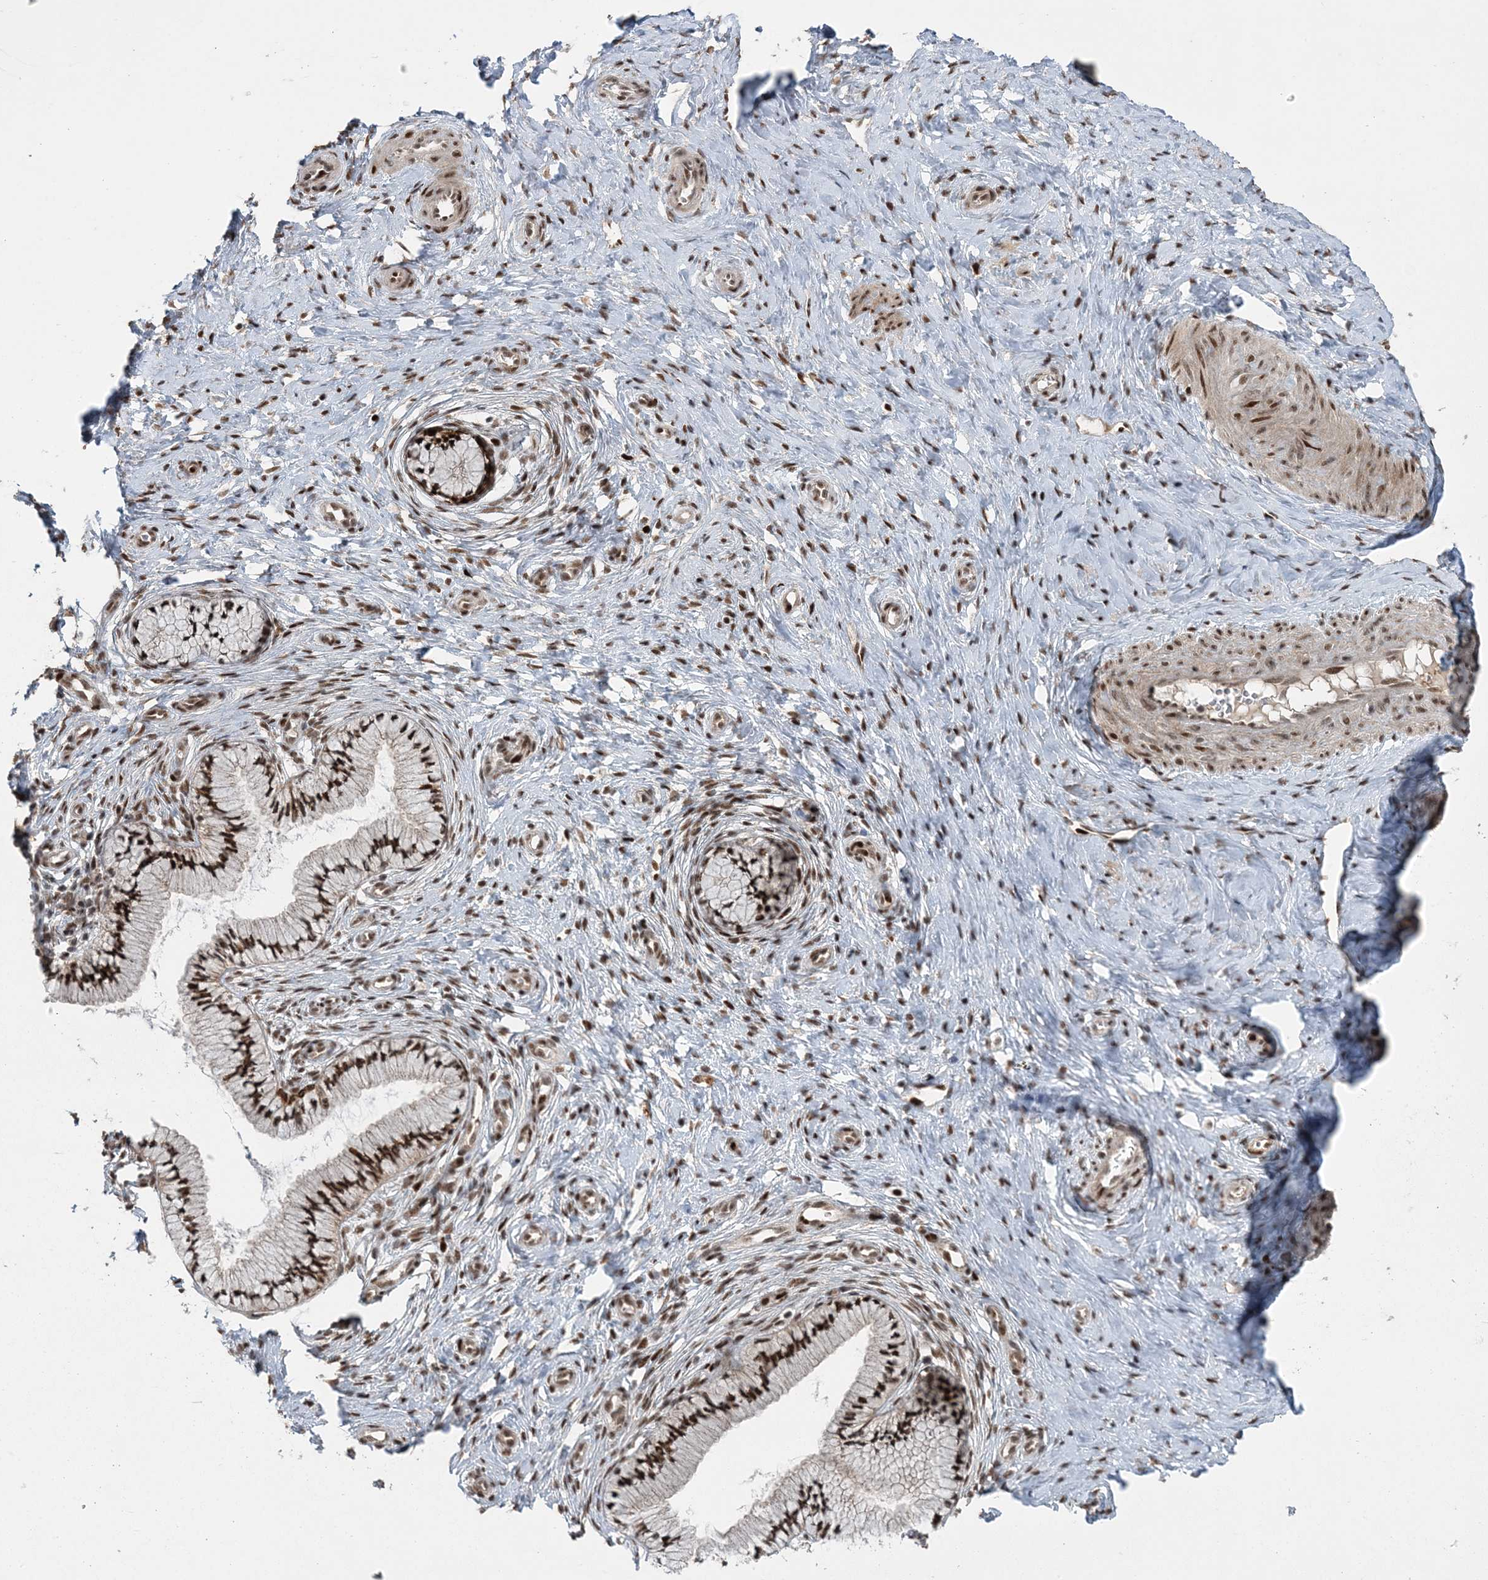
{"staining": {"intensity": "strong", "quantity": ">75%", "location": "nuclear"}, "tissue": "cervix", "cell_type": "Glandular cells", "image_type": "normal", "snomed": [{"axis": "morphology", "description": "Normal tissue, NOS"}, {"axis": "topography", "description": "Cervix"}], "caption": "Immunohistochemistry (IHC) photomicrograph of benign human cervix stained for a protein (brown), which shows high levels of strong nuclear positivity in approximately >75% of glandular cells.", "gene": "CWC22", "patient": {"sex": "female", "age": 36}}